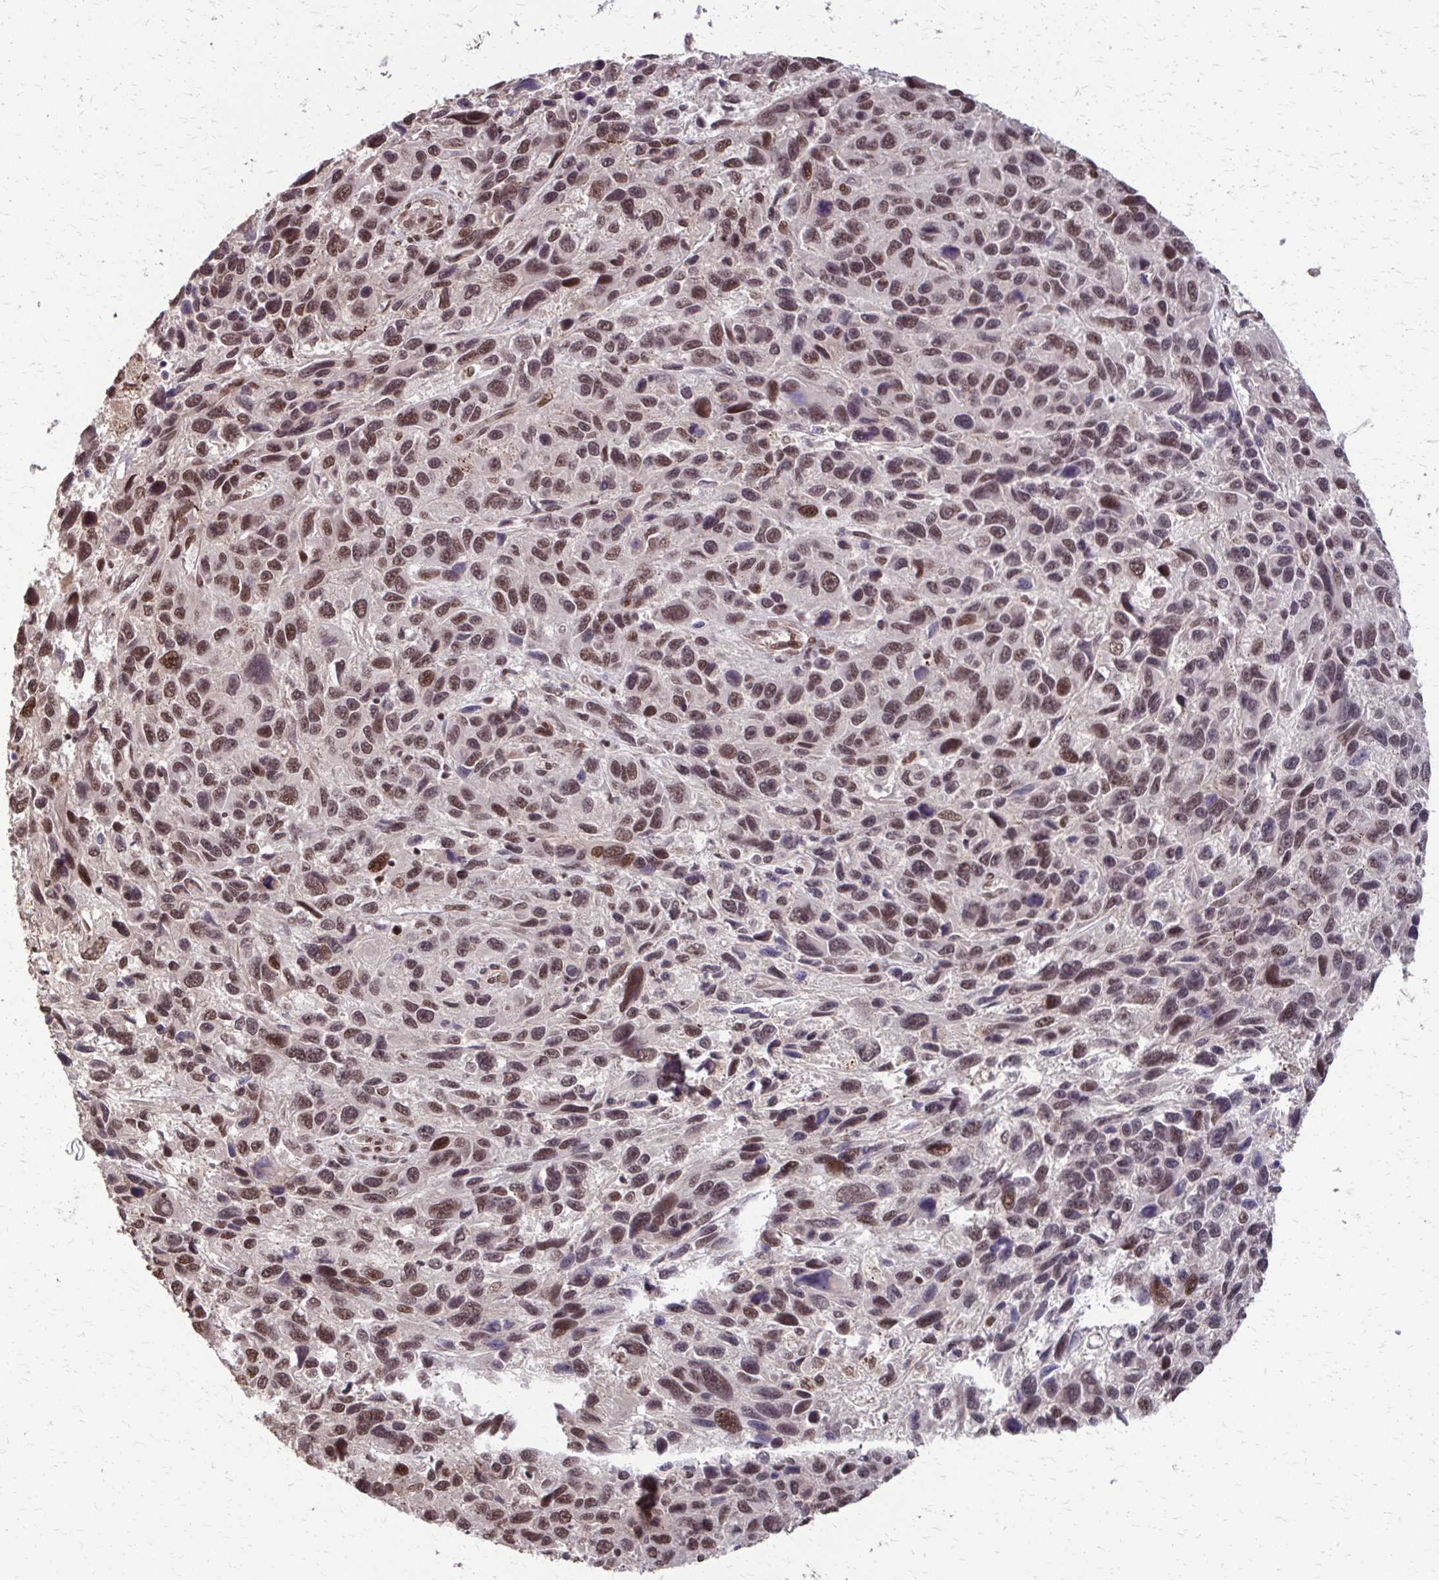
{"staining": {"intensity": "moderate", "quantity": ">75%", "location": "nuclear"}, "tissue": "melanoma", "cell_type": "Tumor cells", "image_type": "cancer", "snomed": [{"axis": "morphology", "description": "Malignant melanoma, NOS"}, {"axis": "topography", "description": "Skin"}], "caption": "DAB immunohistochemical staining of human malignant melanoma displays moderate nuclear protein staining in approximately >75% of tumor cells.", "gene": "SS18", "patient": {"sex": "male", "age": 53}}